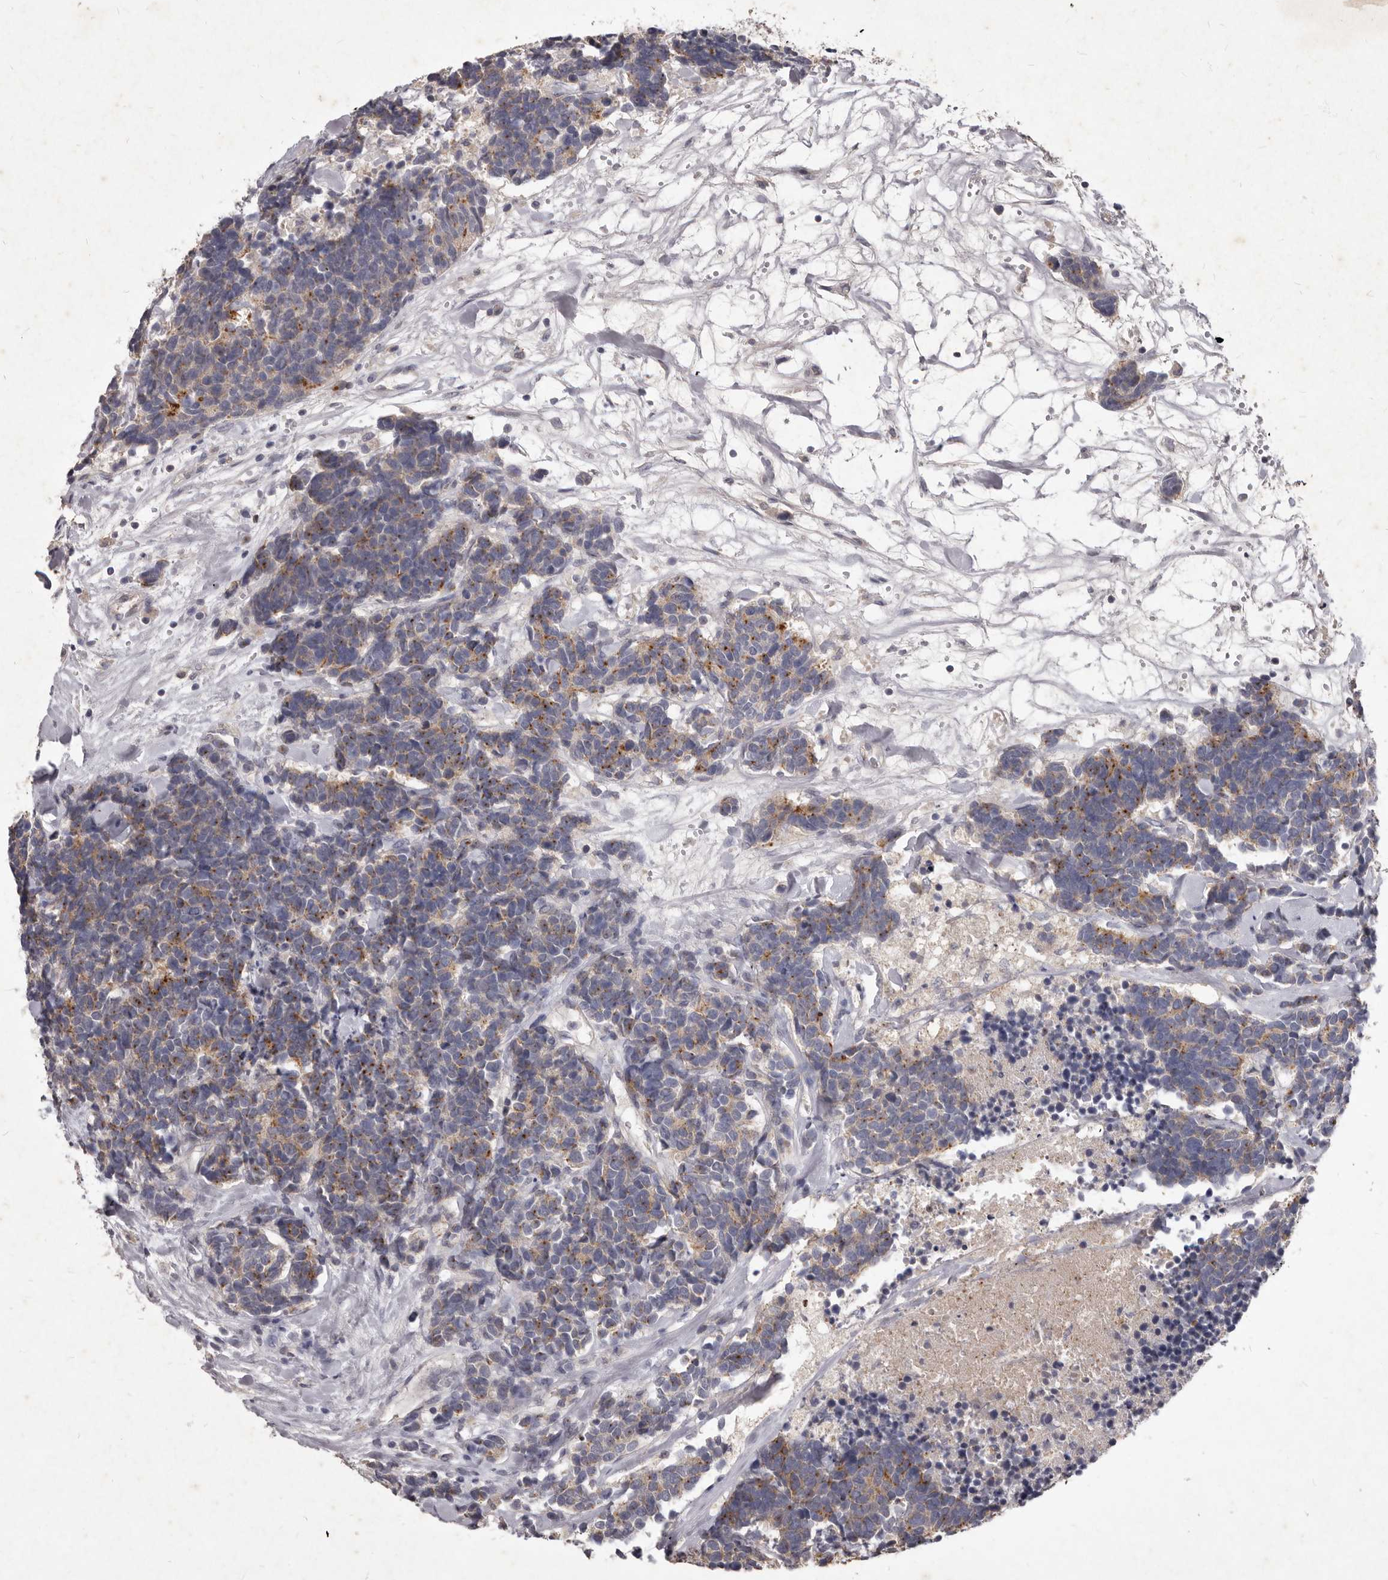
{"staining": {"intensity": "moderate", "quantity": ">75%", "location": "cytoplasmic/membranous"}, "tissue": "carcinoid", "cell_type": "Tumor cells", "image_type": "cancer", "snomed": [{"axis": "morphology", "description": "Carcinoma, NOS"}, {"axis": "morphology", "description": "Carcinoid, malignant, NOS"}, {"axis": "topography", "description": "Urinary bladder"}], "caption": "The immunohistochemical stain highlights moderate cytoplasmic/membranous expression in tumor cells of carcinoma tissue.", "gene": "GPRC5C", "patient": {"sex": "male", "age": 57}}